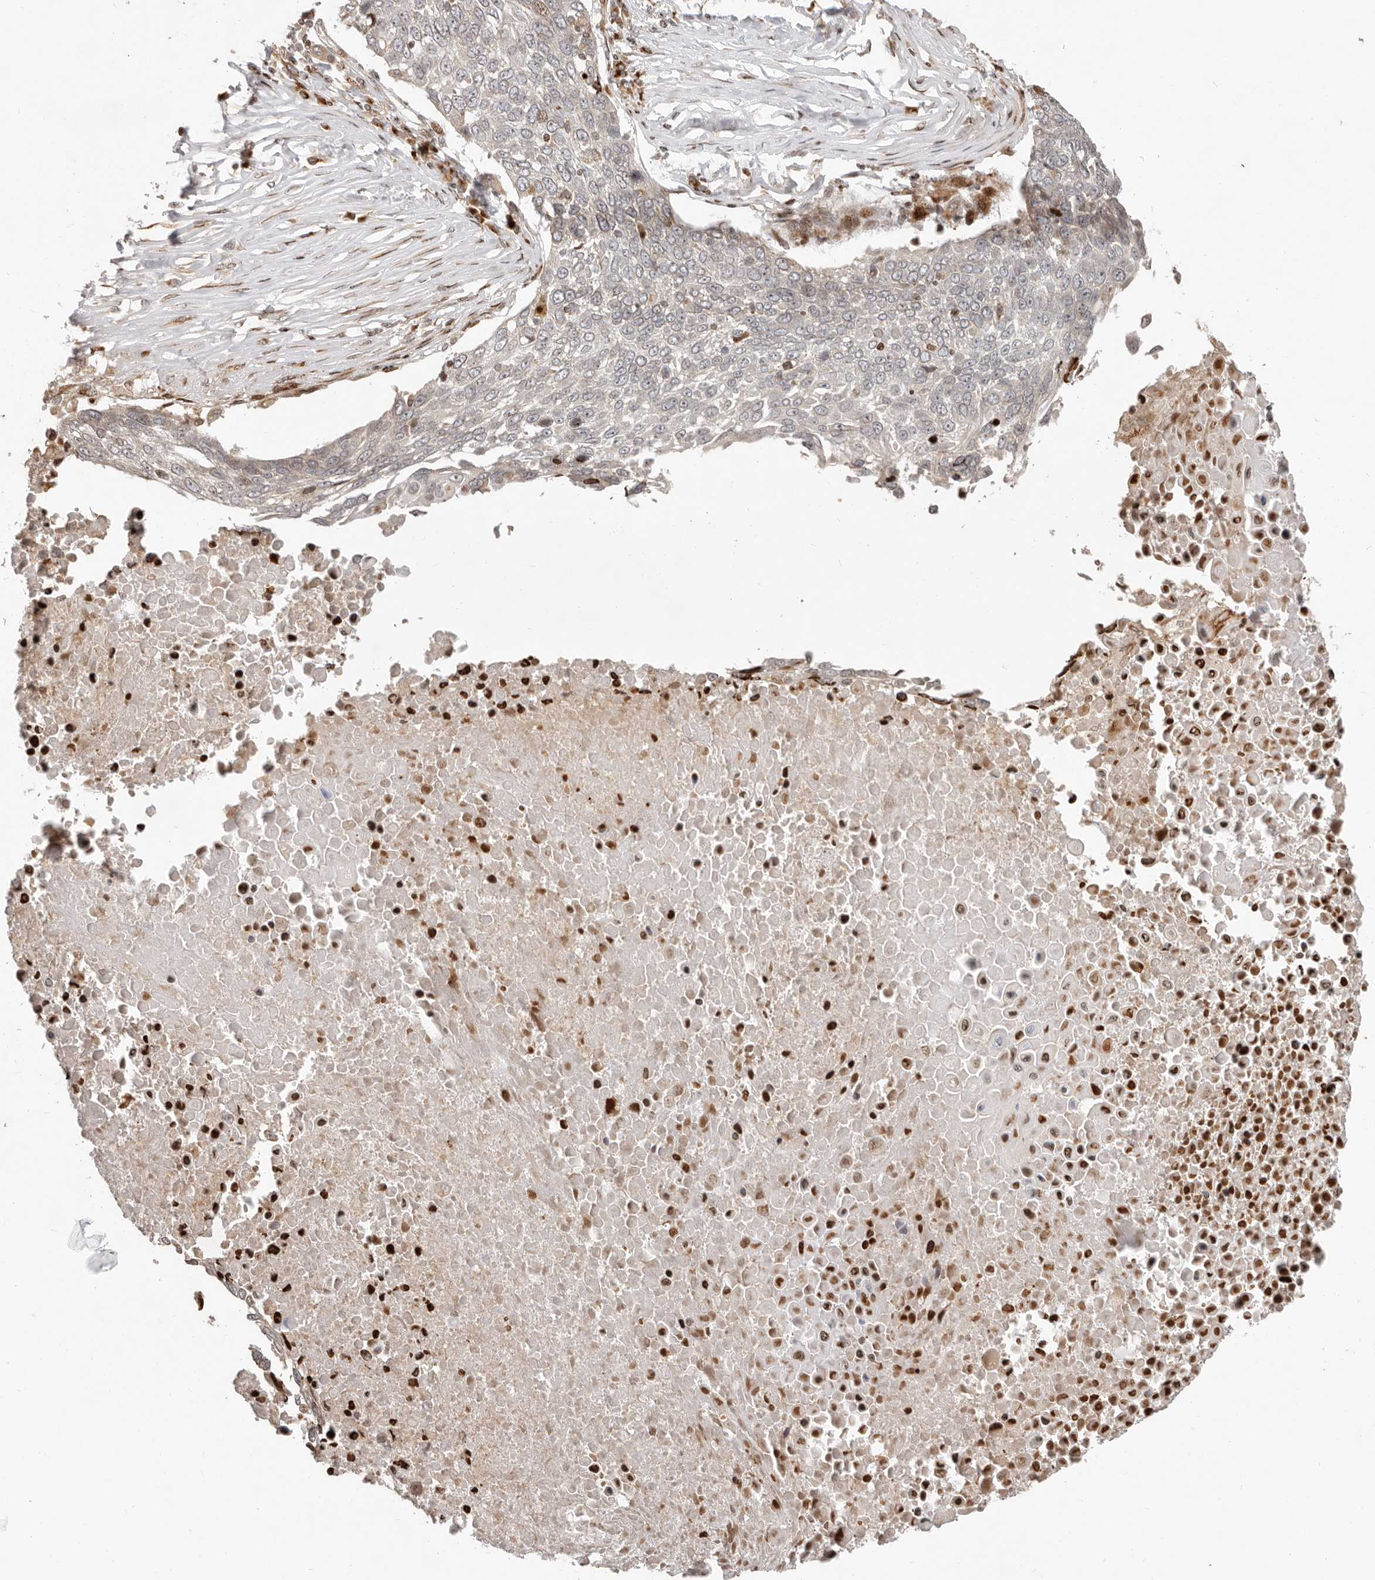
{"staining": {"intensity": "negative", "quantity": "none", "location": "none"}, "tissue": "lung cancer", "cell_type": "Tumor cells", "image_type": "cancer", "snomed": [{"axis": "morphology", "description": "Squamous cell carcinoma, NOS"}, {"axis": "topography", "description": "Lung"}], "caption": "The immunohistochemistry histopathology image has no significant expression in tumor cells of lung cancer tissue.", "gene": "TRIM4", "patient": {"sex": "male", "age": 66}}